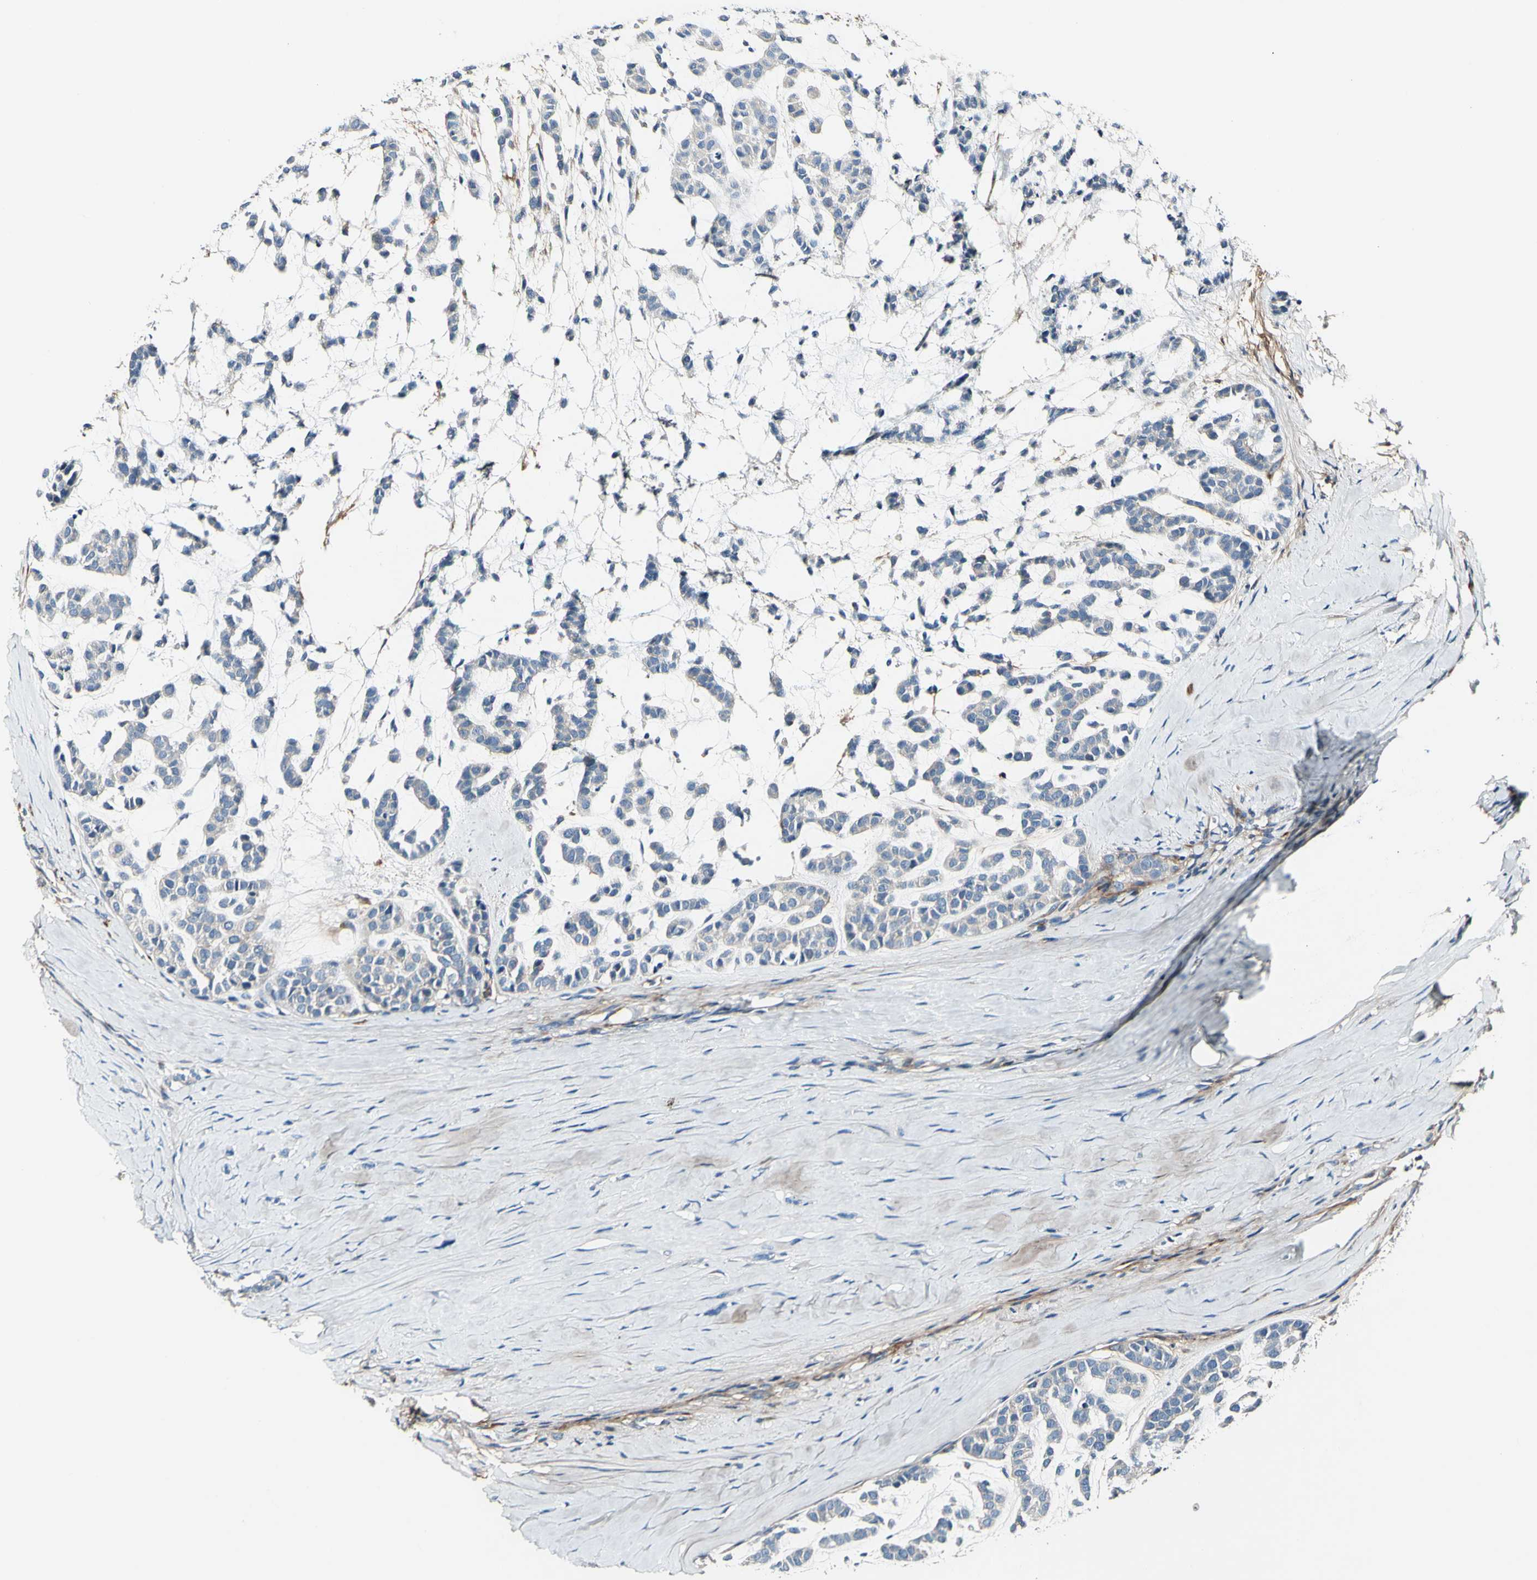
{"staining": {"intensity": "negative", "quantity": "none", "location": "none"}, "tissue": "head and neck cancer", "cell_type": "Tumor cells", "image_type": "cancer", "snomed": [{"axis": "morphology", "description": "Adenocarcinoma, NOS"}, {"axis": "morphology", "description": "Adenoma, NOS"}, {"axis": "topography", "description": "Head-Neck"}], "caption": "This histopathology image is of head and neck cancer stained with immunohistochemistry to label a protein in brown with the nuclei are counter-stained blue. There is no positivity in tumor cells. The staining is performed using DAB brown chromogen with nuclei counter-stained in using hematoxylin.", "gene": "COL6A3", "patient": {"sex": "female", "age": 55}}